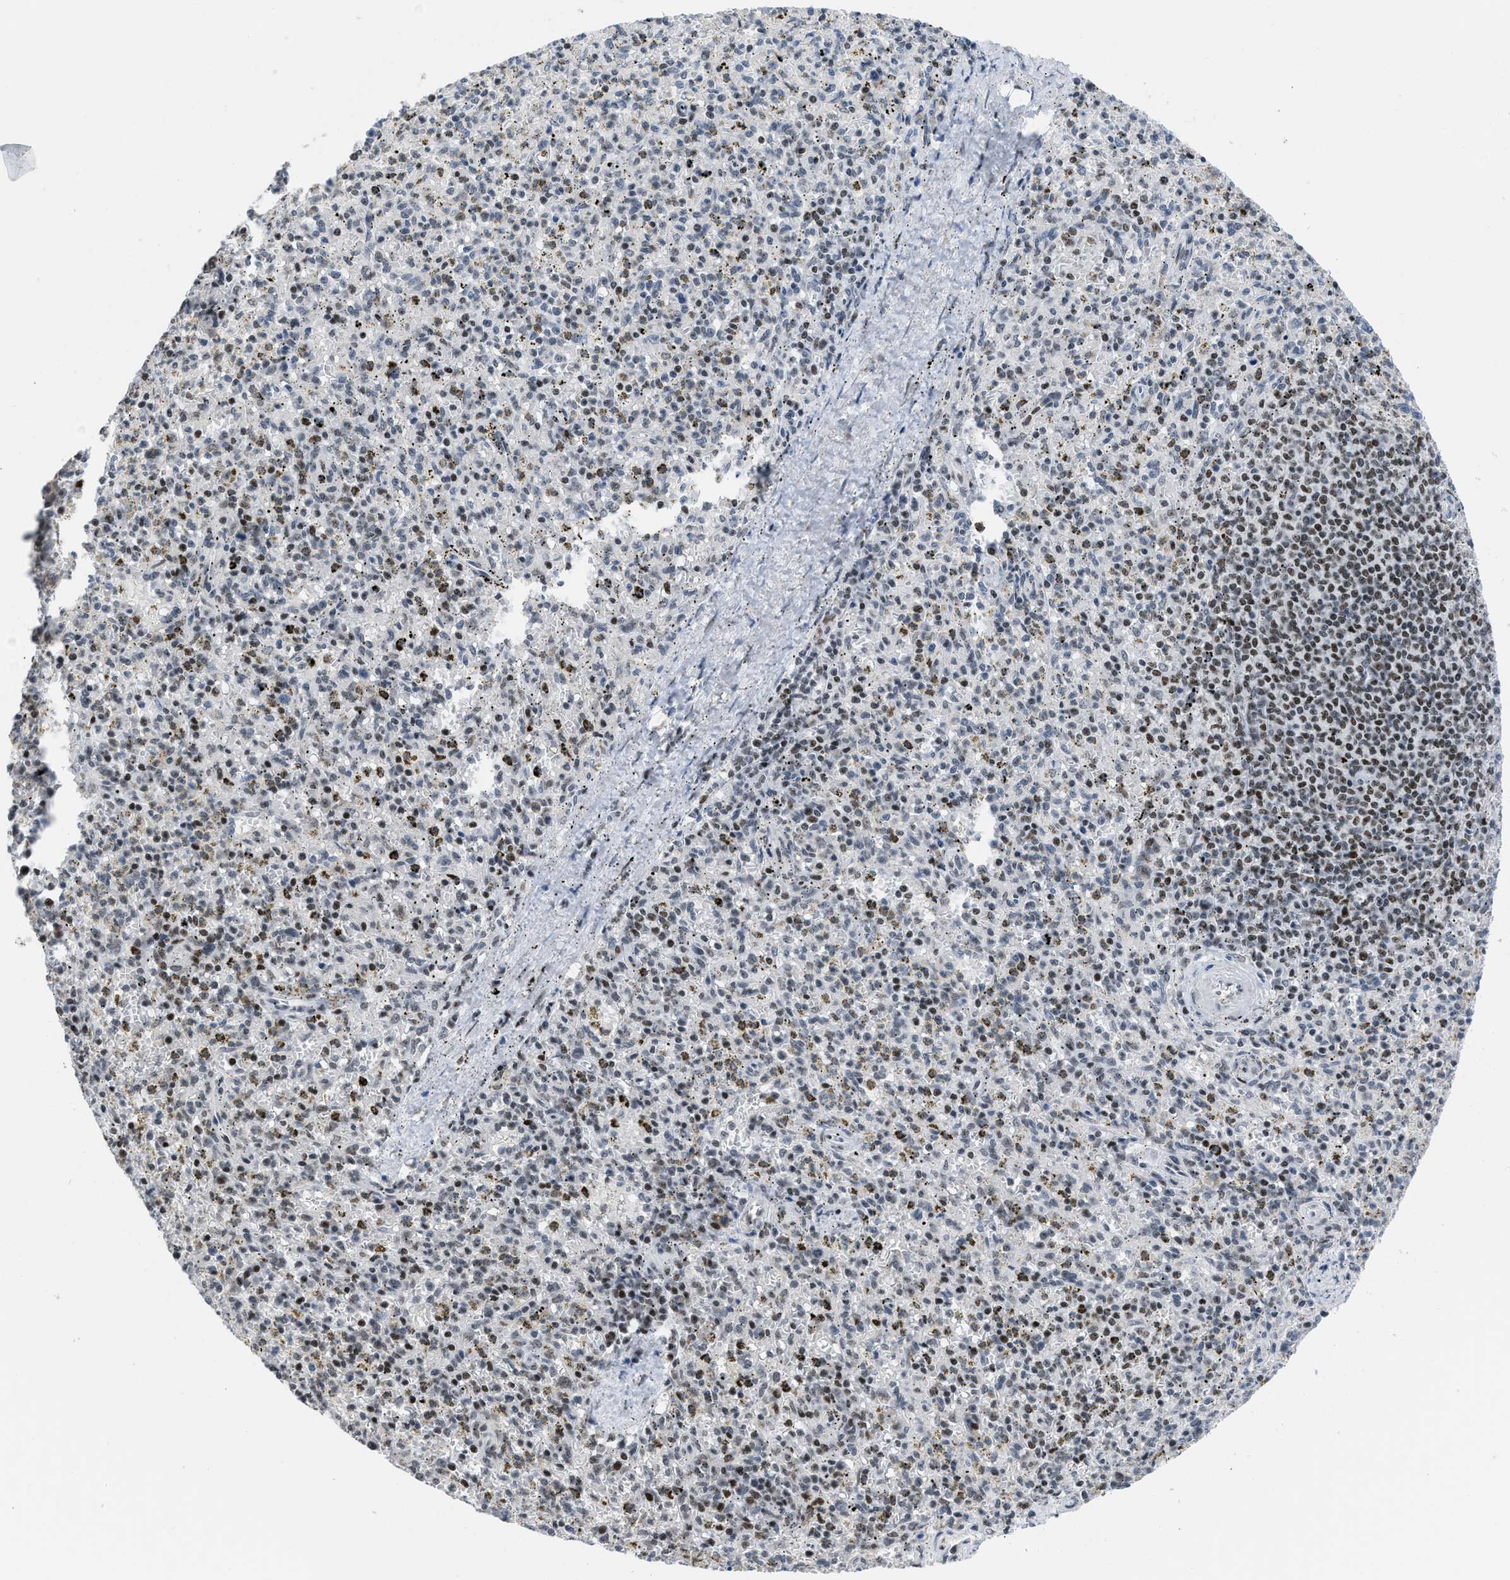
{"staining": {"intensity": "moderate", "quantity": "<25%", "location": "nuclear"}, "tissue": "spleen", "cell_type": "Cells in red pulp", "image_type": "normal", "snomed": [{"axis": "morphology", "description": "Normal tissue, NOS"}, {"axis": "topography", "description": "Spleen"}], "caption": "Protein staining of normal spleen reveals moderate nuclear staining in about <25% of cells in red pulp. Using DAB (brown) and hematoxylin (blue) stains, captured at high magnification using brightfield microscopy.", "gene": "TERF2IP", "patient": {"sex": "male", "age": 72}}